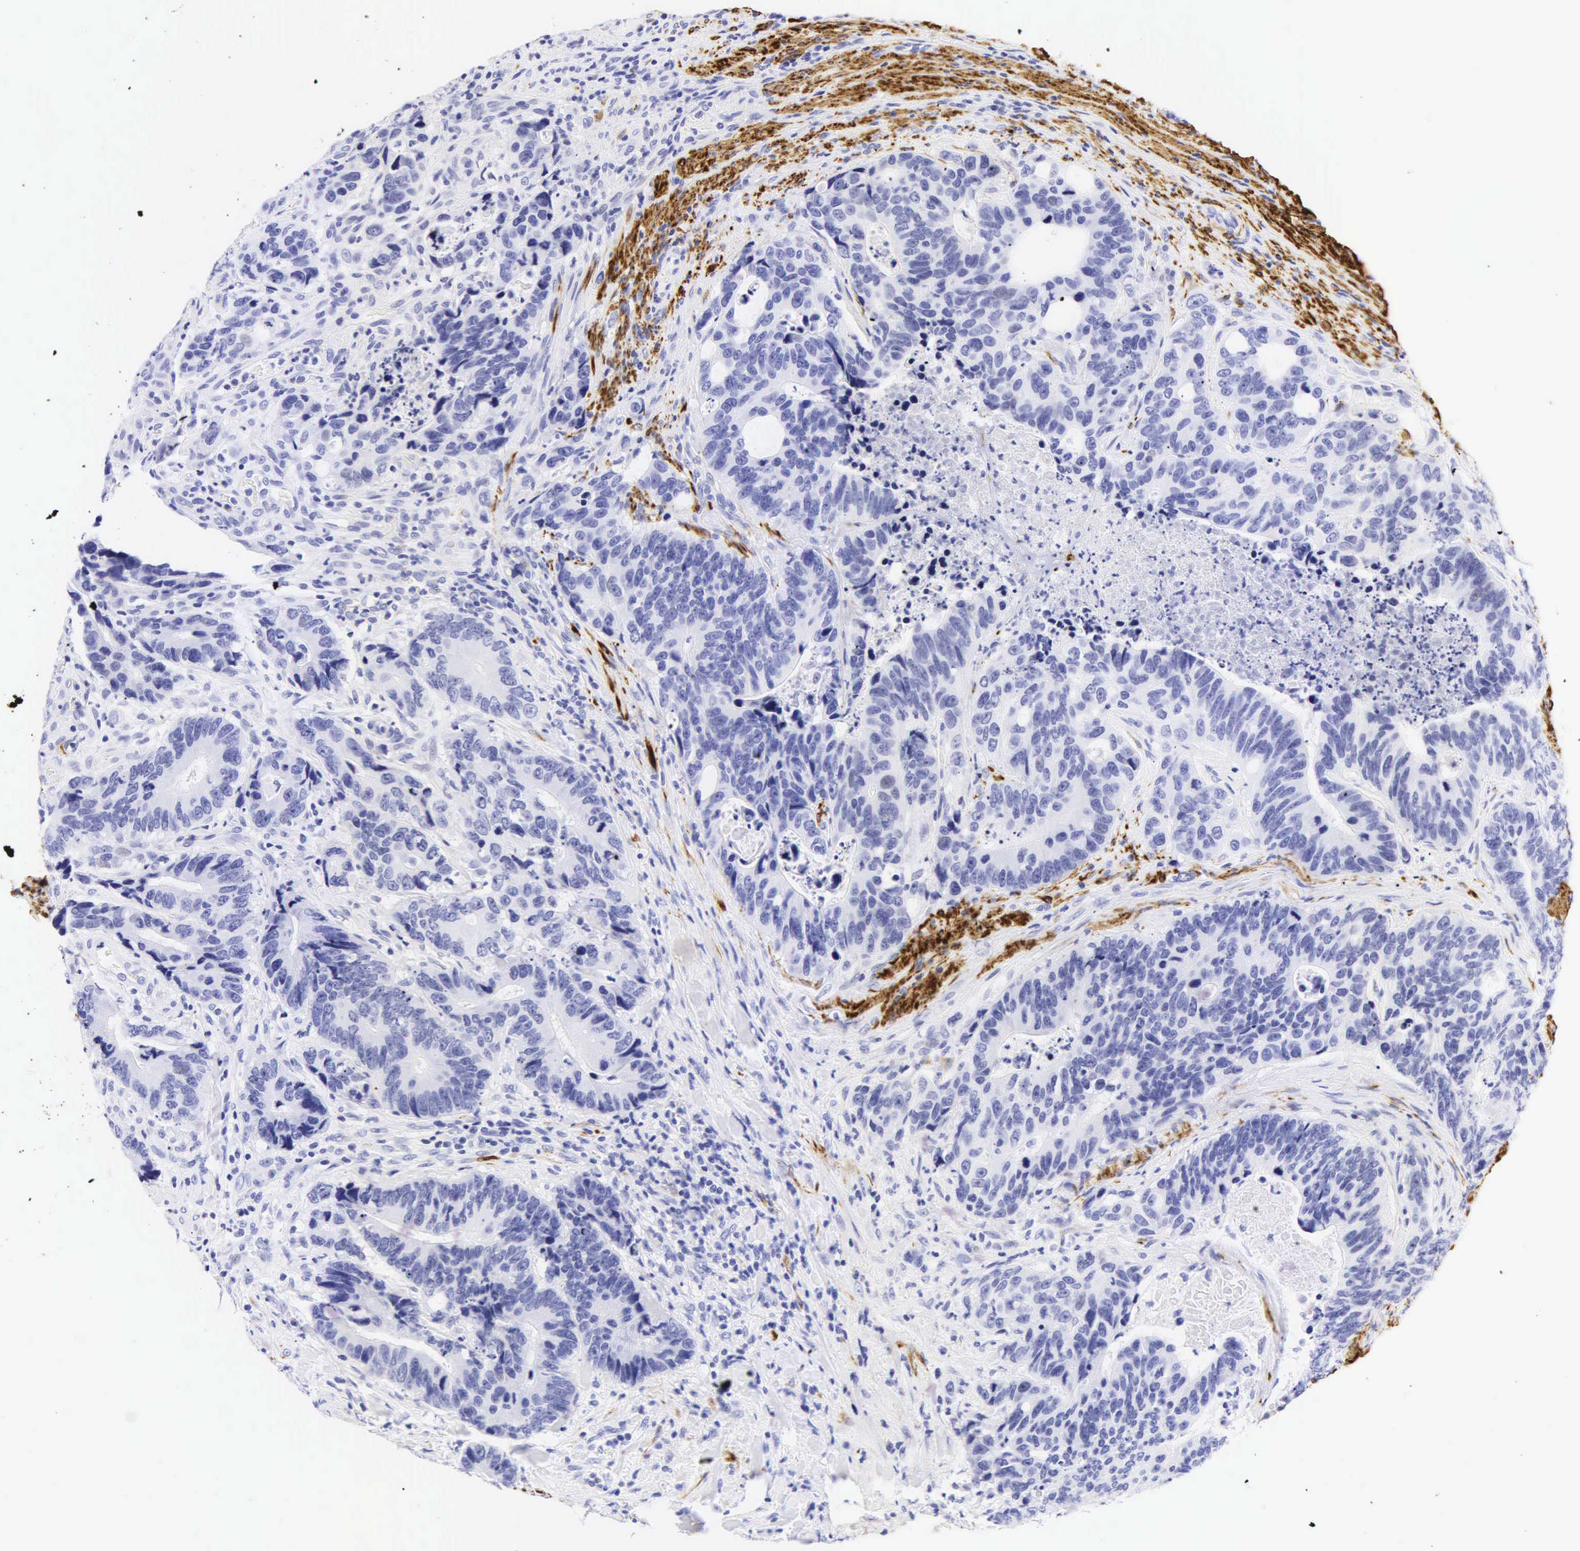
{"staining": {"intensity": "negative", "quantity": "none", "location": "none"}, "tissue": "colorectal cancer", "cell_type": "Tumor cells", "image_type": "cancer", "snomed": [{"axis": "morphology", "description": "Adenocarcinoma, NOS"}, {"axis": "topography", "description": "Colon"}], "caption": "DAB immunohistochemical staining of human adenocarcinoma (colorectal) displays no significant staining in tumor cells.", "gene": "DES", "patient": {"sex": "male", "age": 56}}